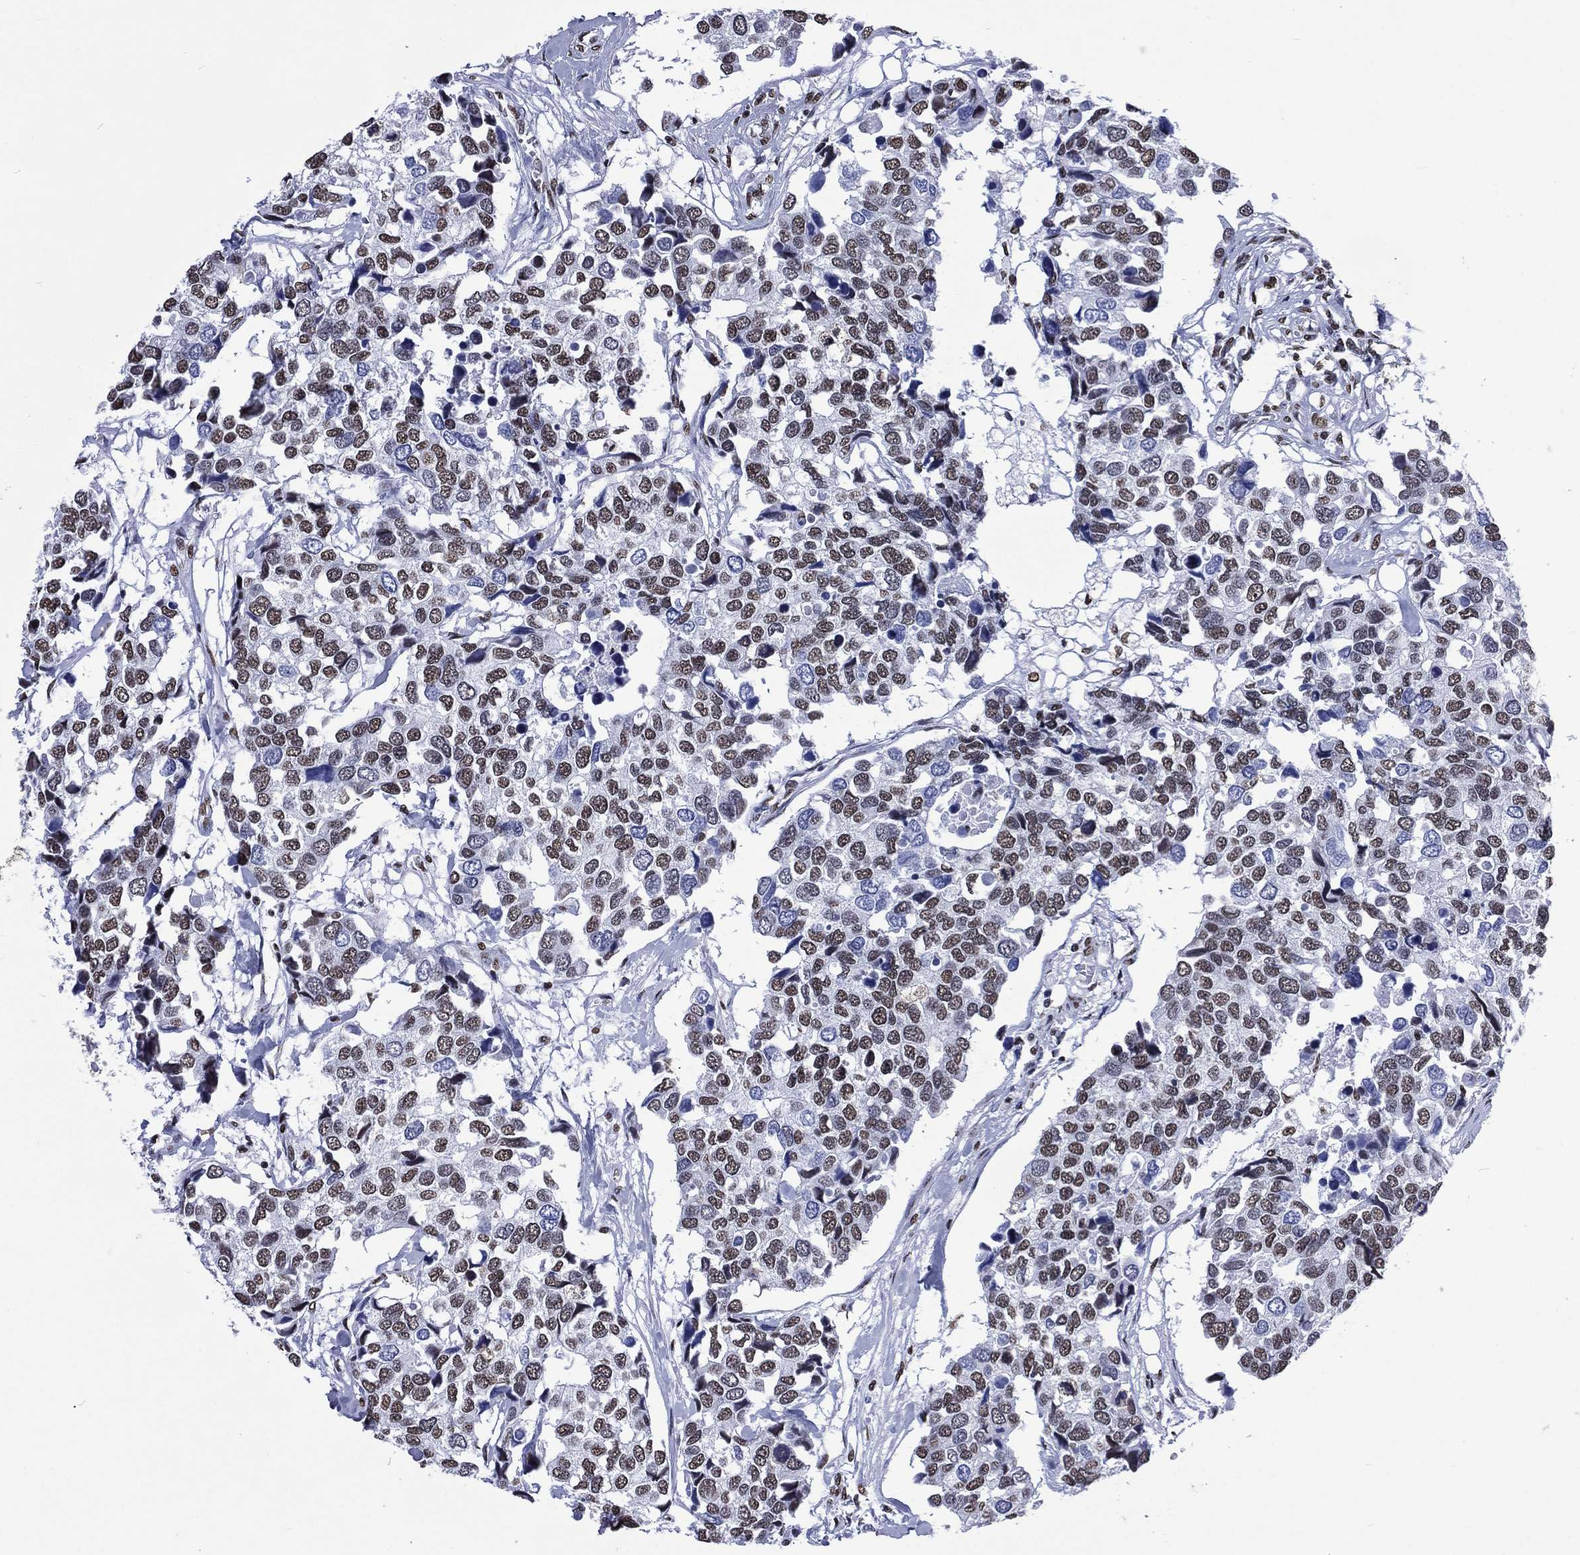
{"staining": {"intensity": "moderate", "quantity": ">75%", "location": "nuclear"}, "tissue": "breast cancer", "cell_type": "Tumor cells", "image_type": "cancer", "snomed": [{"axis": "morphology", "description": "Duct carcinoma"}, {"axis": "topography", "description": "Breast"}], "caption": "Immunohistochemistry (IHC) of human breast cancer shows medium levels of moderate nuclear positivity in approximately >75% of tumor cells.", "gene": "RETREG2", "patient": {"sex": "female", "age": 83}}